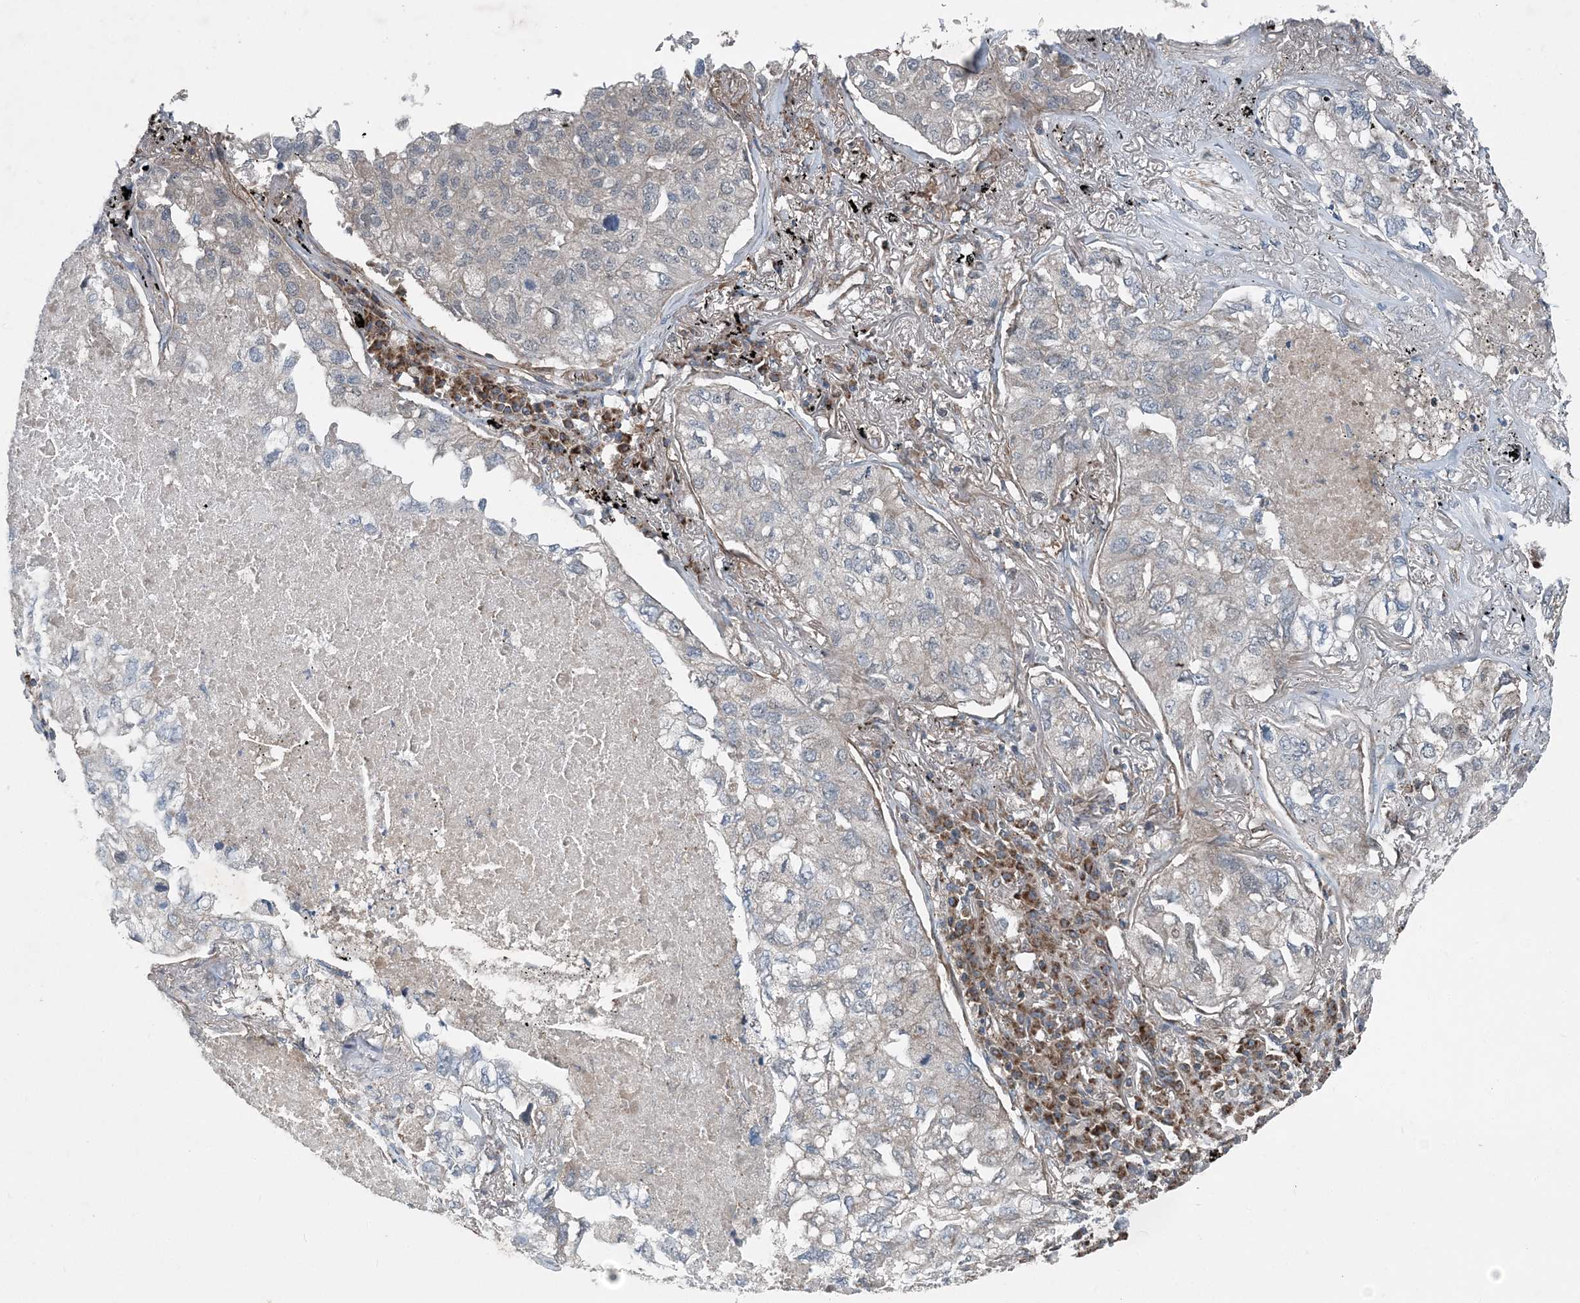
{"staining": {"intensity": "negative", "quantity": "none", "location": "none"}, "tissue": "lung cancer", "cell_type": "Tumor cells", "image_type": "cancer", "snomed": [{"axis": "morphology", "description": "Adenocarcinoma, NOS"}, {"axis": "topography", "description": "Lung"}], "caption": "This is a histopathology image of immunohistochemistry (IHC) staining of lung adenocarcinoma, which shows no expression in tumor cells.", "gene": "NDUFA2", "patient": {"sex": "male", "age": 65}}